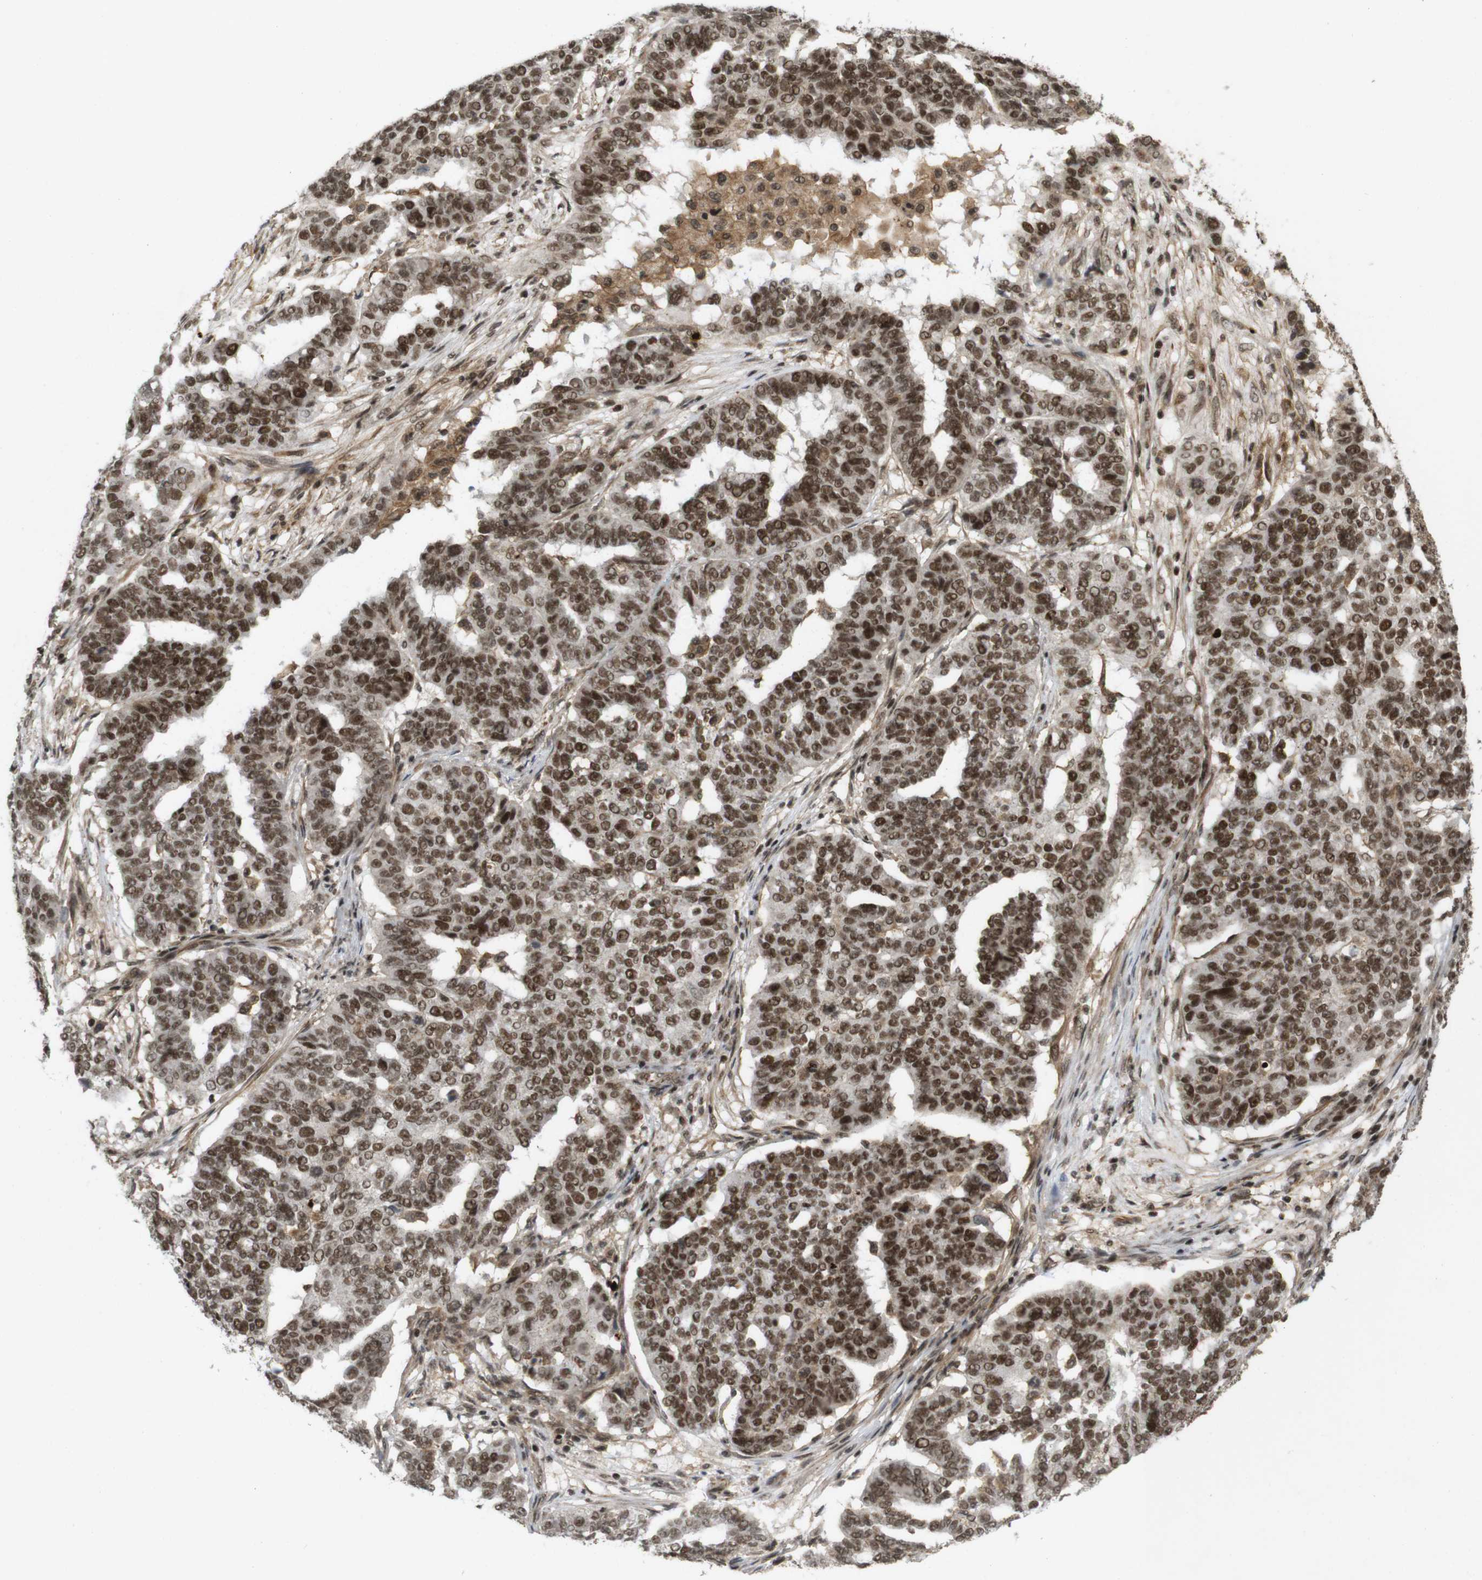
{"staining": {"intensity": "strong", "quantity": ">75%", "location": "cytoplasmic/membranous,nuclear"}, "tissue": "ovarian cancer", "cell_type": "Tumor cells", "image_type": "cancer", "snomed": [{"axis": "morphology", "description": "Cystadenocarcinoma, serous, NOS"}, {"axis": "topography", "description": "Ovary"}], "caption": "Approximately >75% of tumor cells in human ovarian cancer display strong cytoplasmic/membranous and nuclear protein positivity as visualized by brown immunohistochemical staining.", "gene": "SP2", "patient": {"sex": "female", "age": 59}}